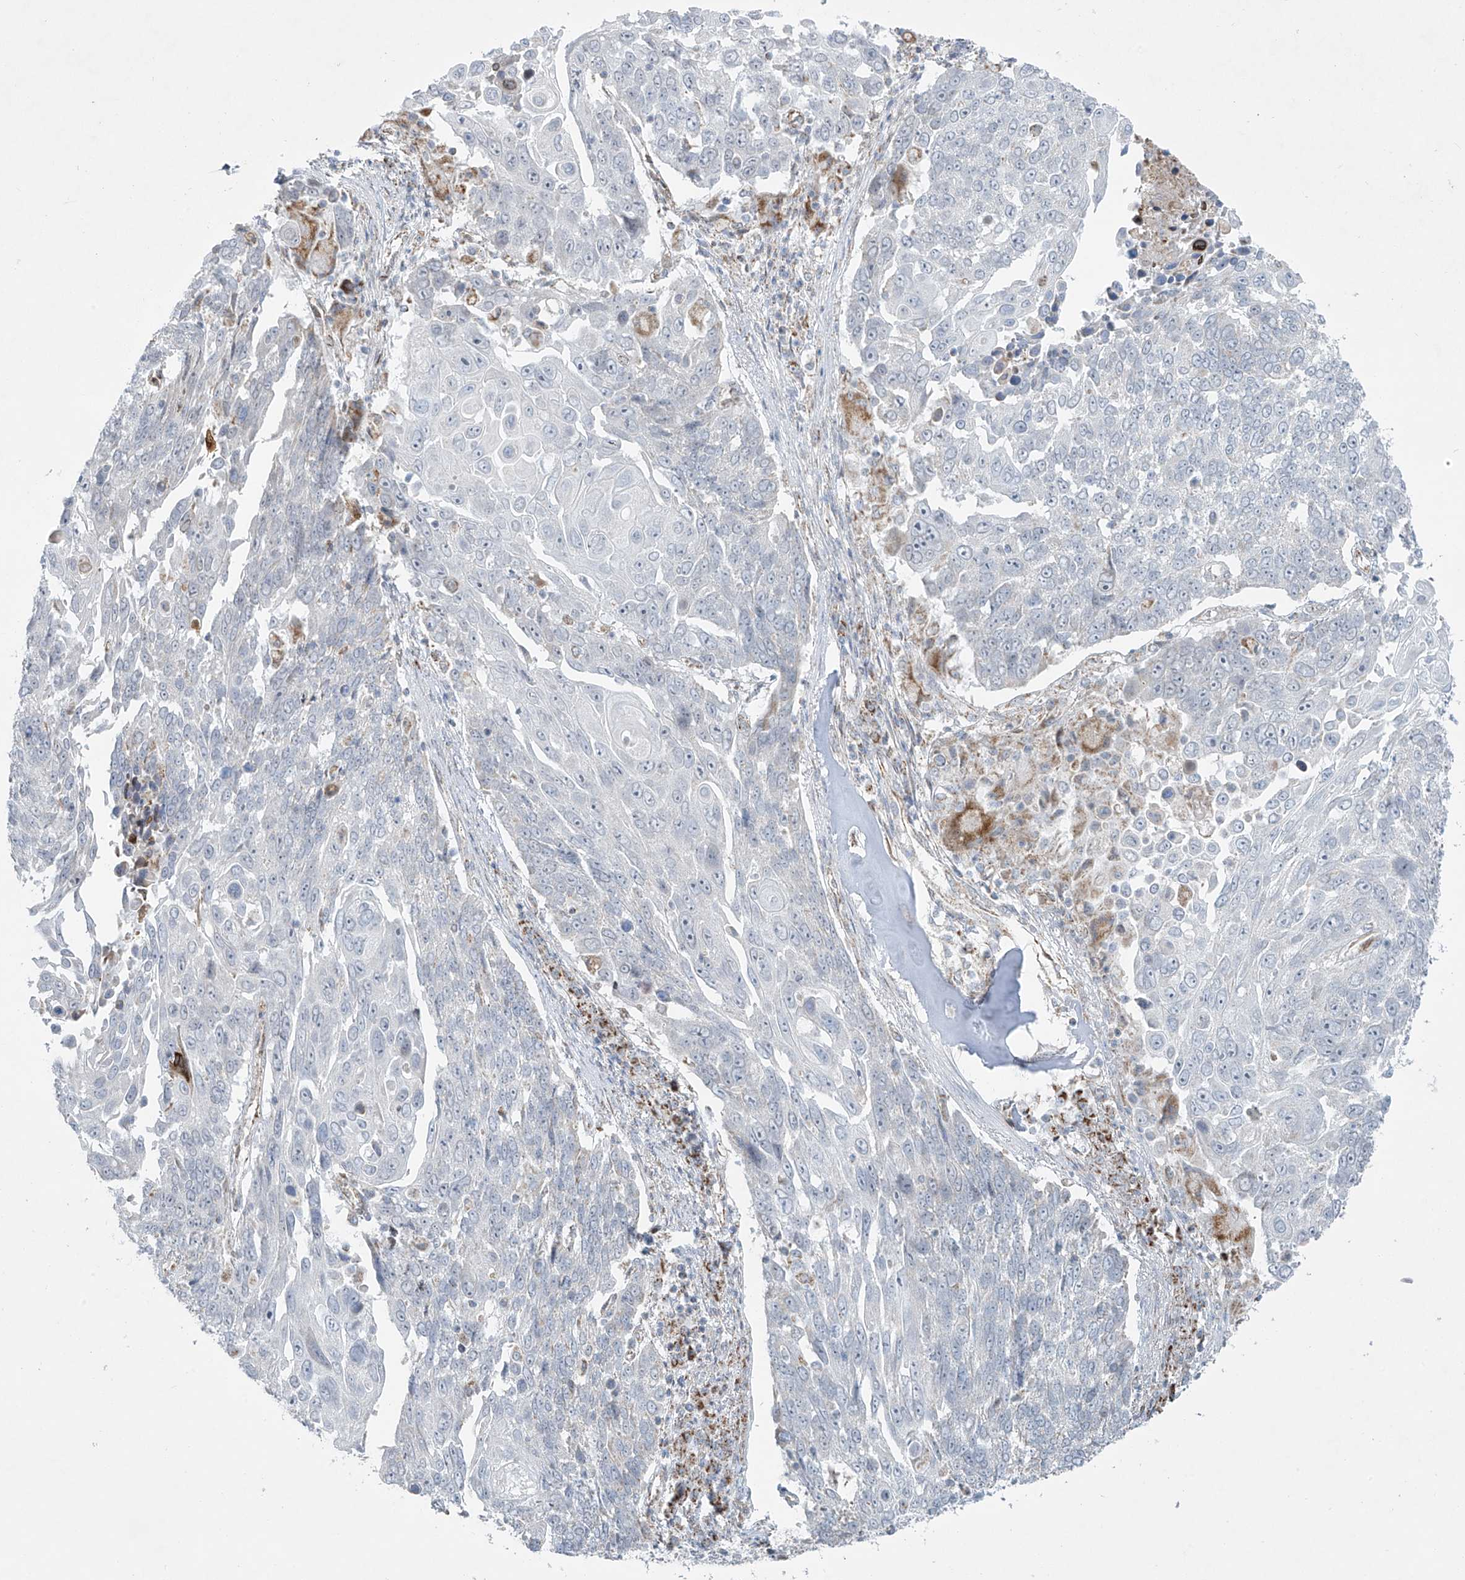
{"staining": {"intensity": "negative", "quantity": "none", "location": "none"}, "tissue": "lung cancer", "cell_type": "Tumor cells", "image_type": "cancer", "snomed": [{"axis": "morphology", "description": "Squamous cell carcinoma, NOS"}, {"axis": "topography", "description": "Lung"}], "caption": "Micrograph shows no significant protein positivity in tumor cells of lung cancer (squamous cell carcinoma). (DAB (3,3'-diaminobenzidine) IHC with hematoxylin counter stain).", "gene": "SMDT1", "patient": {"sex": "male", "age": 66}}